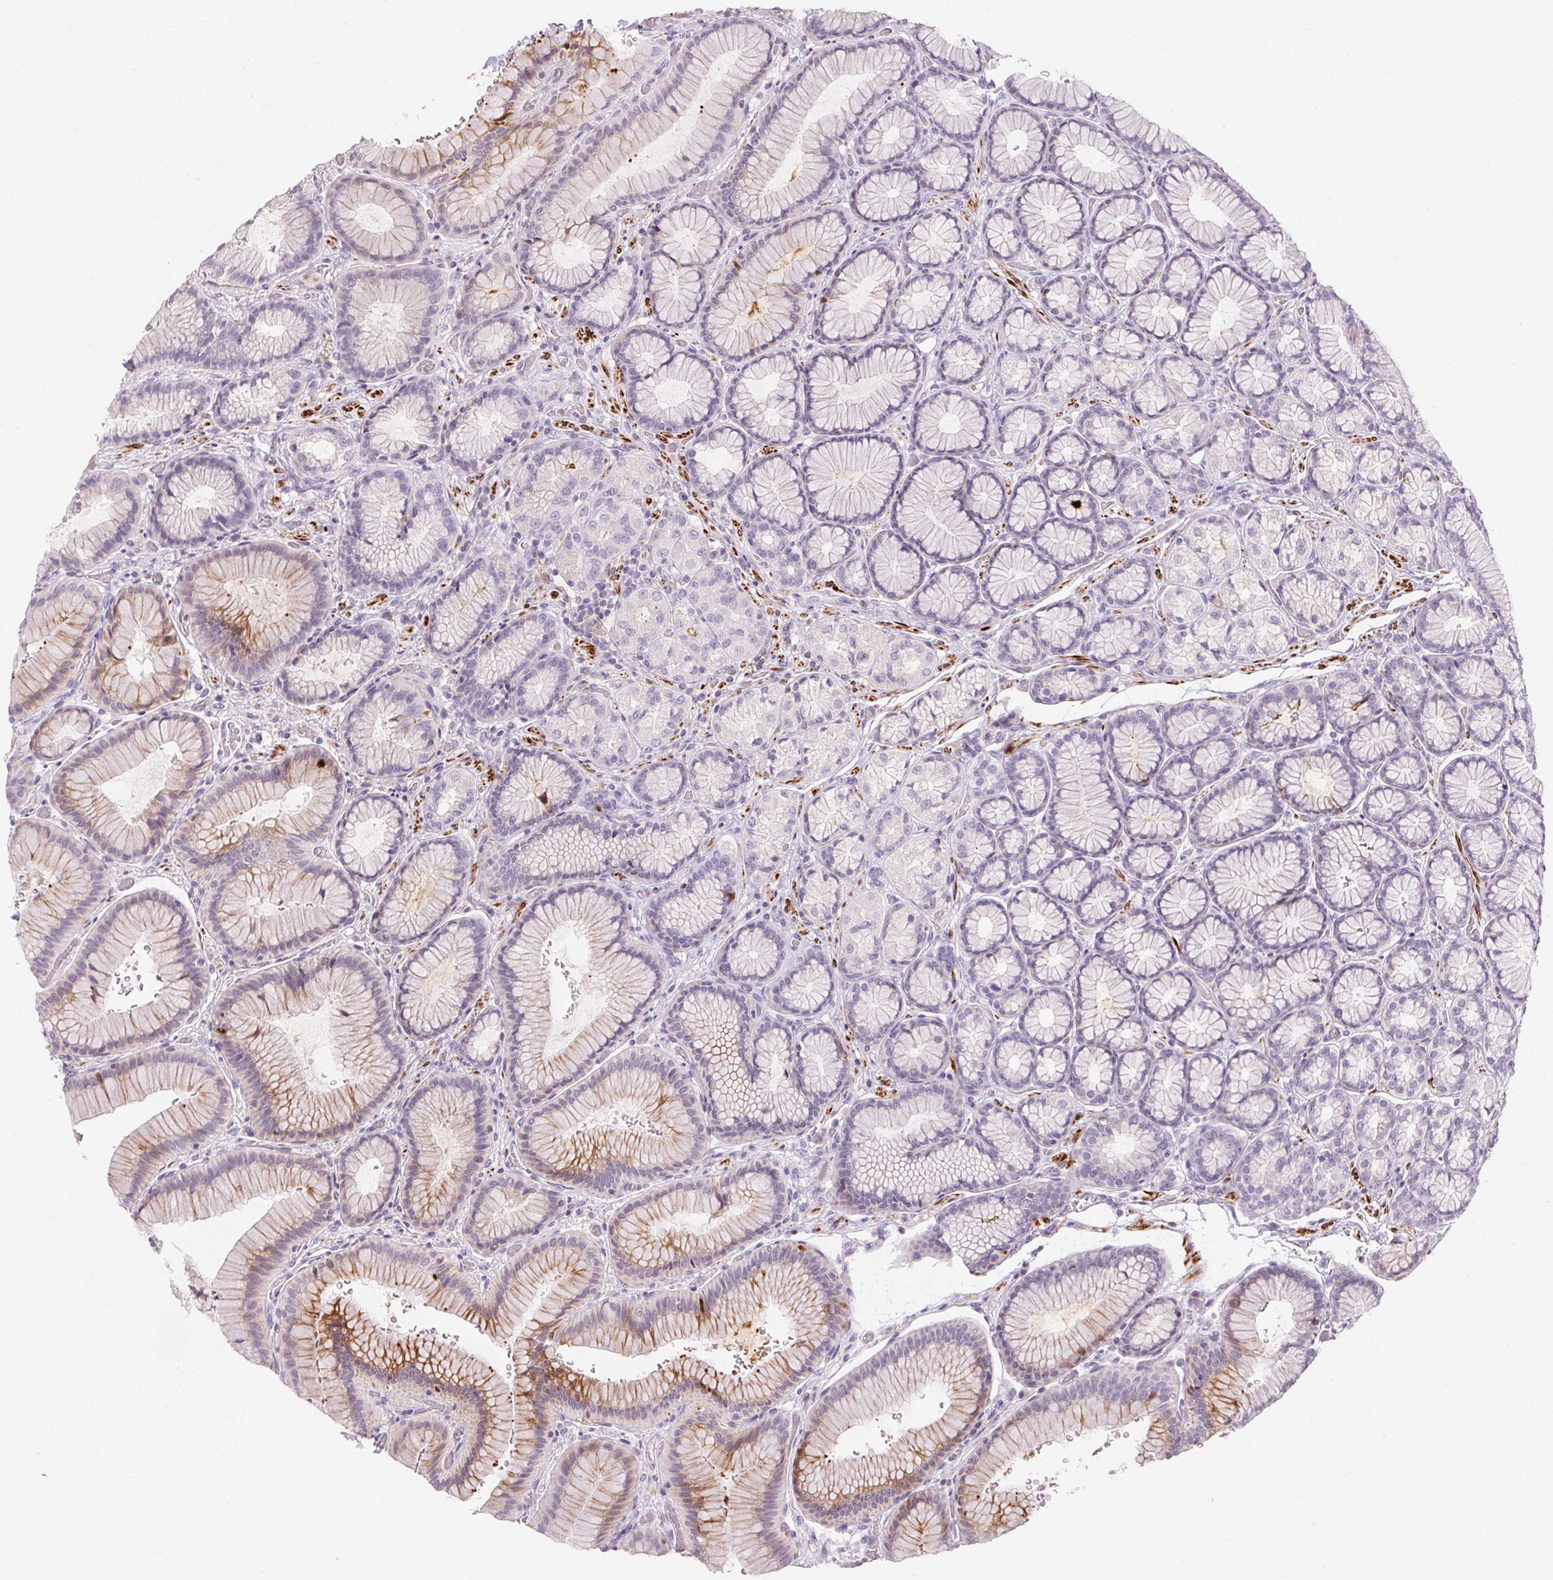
{"staining": {"intensity": "strong", "quantity": "<25%", "location": "cytoplasmic/membranous"}, "tissue": "stomach", "cell_type": "Glandular cells", "image_type": "normal", "snomed": [{"axis": "morphology", "description": "Normal tissue, NOS"}, {"axis": "morphology", "description": "Adenocarcinoma, NOS"}, {"axis": "morphology", "description": "Adenocarcinoma, High grade"}, {"axis": "topography", "description": "Stomach, upper"}, {"axis": "topography", "description": "Stomach"}], "caption": "Glandular cells display strong cytoplasmic/membranous expression in about <25% of cells in unremarkable stomach.", "gene": "ECPAS", "patient": {"sex": "female", "age": 65}}